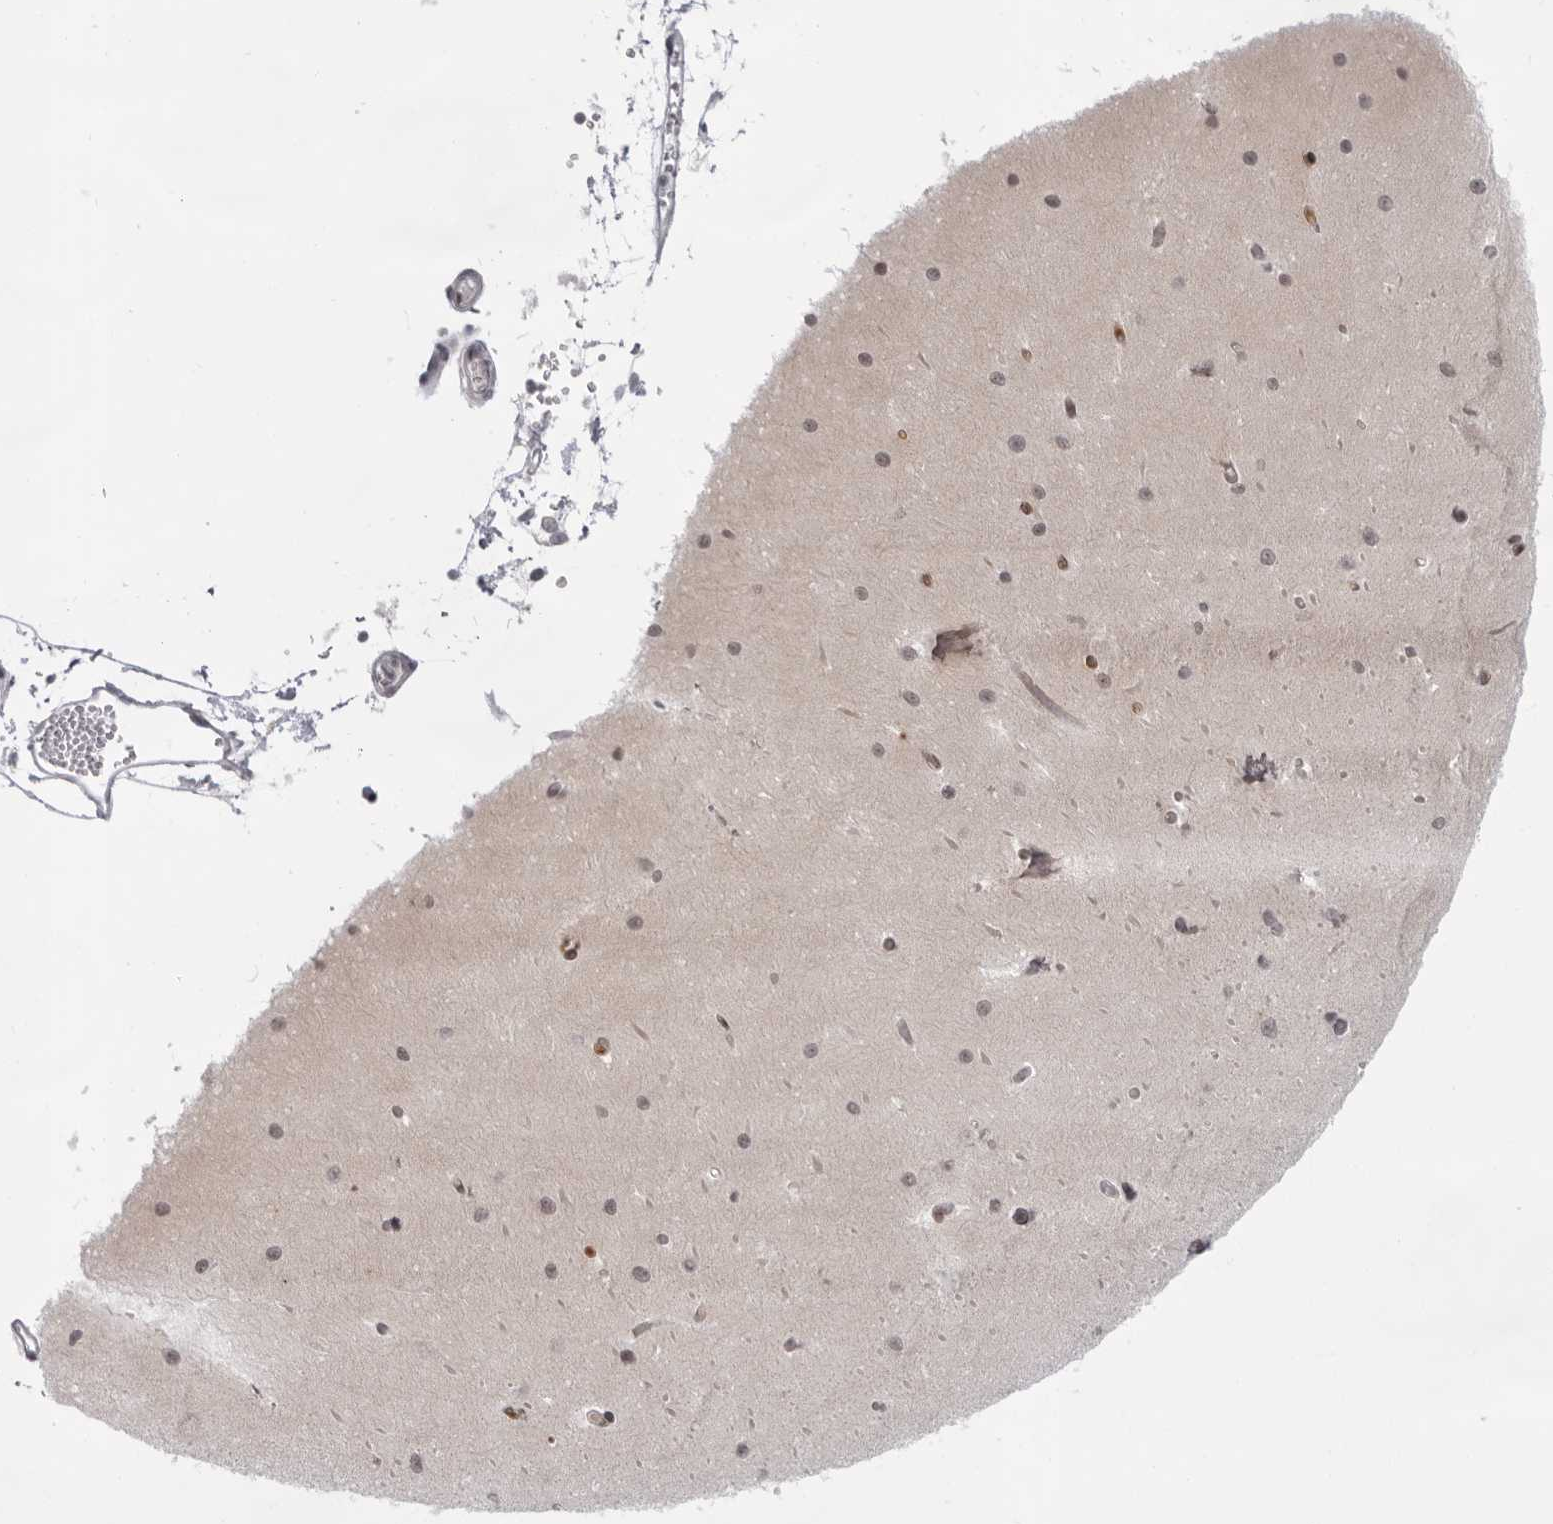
{"staining": {"intensity": "weak", "quantity": "25%-75%", "location": "cytoplasmic/membranous"}, "tissue": "cerebellum", "cell_type": "Cells in granular layer", "image_type": "normal", "snomed": [{"axis": "morphology", "description": "Normal tissue, NOS"}, {"axis": "topography", "description": "Cerebellum"}], "caption": "There is low levels of weak cytoplasmic/membranous expression in cells in granular layer of benign cerebellum, as demonstrated by immunohistochemical staining (brown color).", "gene": "EXOSC10", "patient": {"sex": "male", "age": 37}}